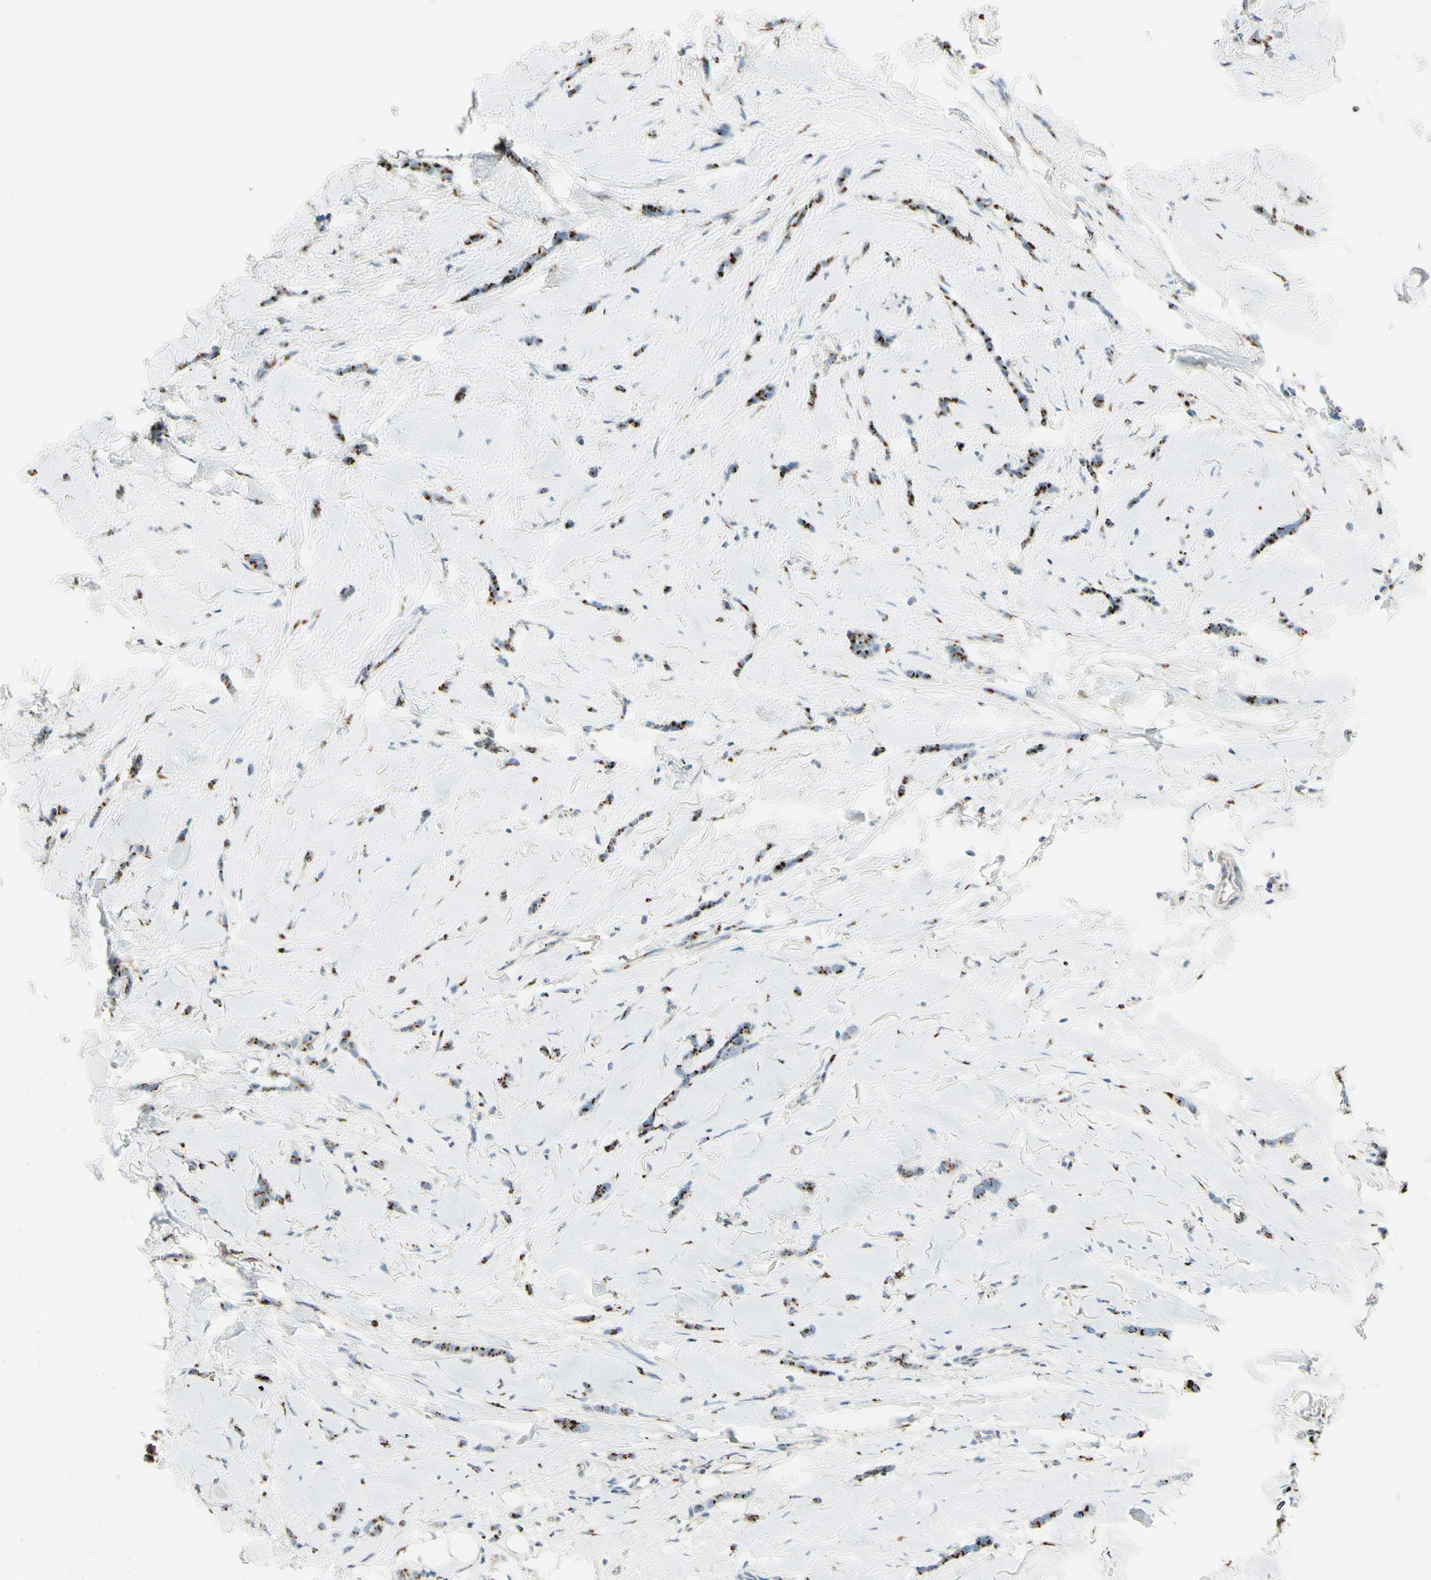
{"staining": {"intensity": "strong", "quantity": ">75%", "location": "cytoplasmic/membranous"}, "tissue": "breast cancer", "cell_type": "Tumor cells", "image_type": "cancer", "snomed": [{"axis": "morphology", "description": "Lobular carcinoma"}, {"axis": "topography", "description": "Skin"}, {"axis": "topography", "description": "Breast"}], "caption": "Immunohistochemical staining of human breast lobular carcinoma exhibits strong cytoplasmic/membranous protein expression in about >75% of tumor cells.", "gene": "B4GALT1", "patient": {"sex": "female", "age": 46}}